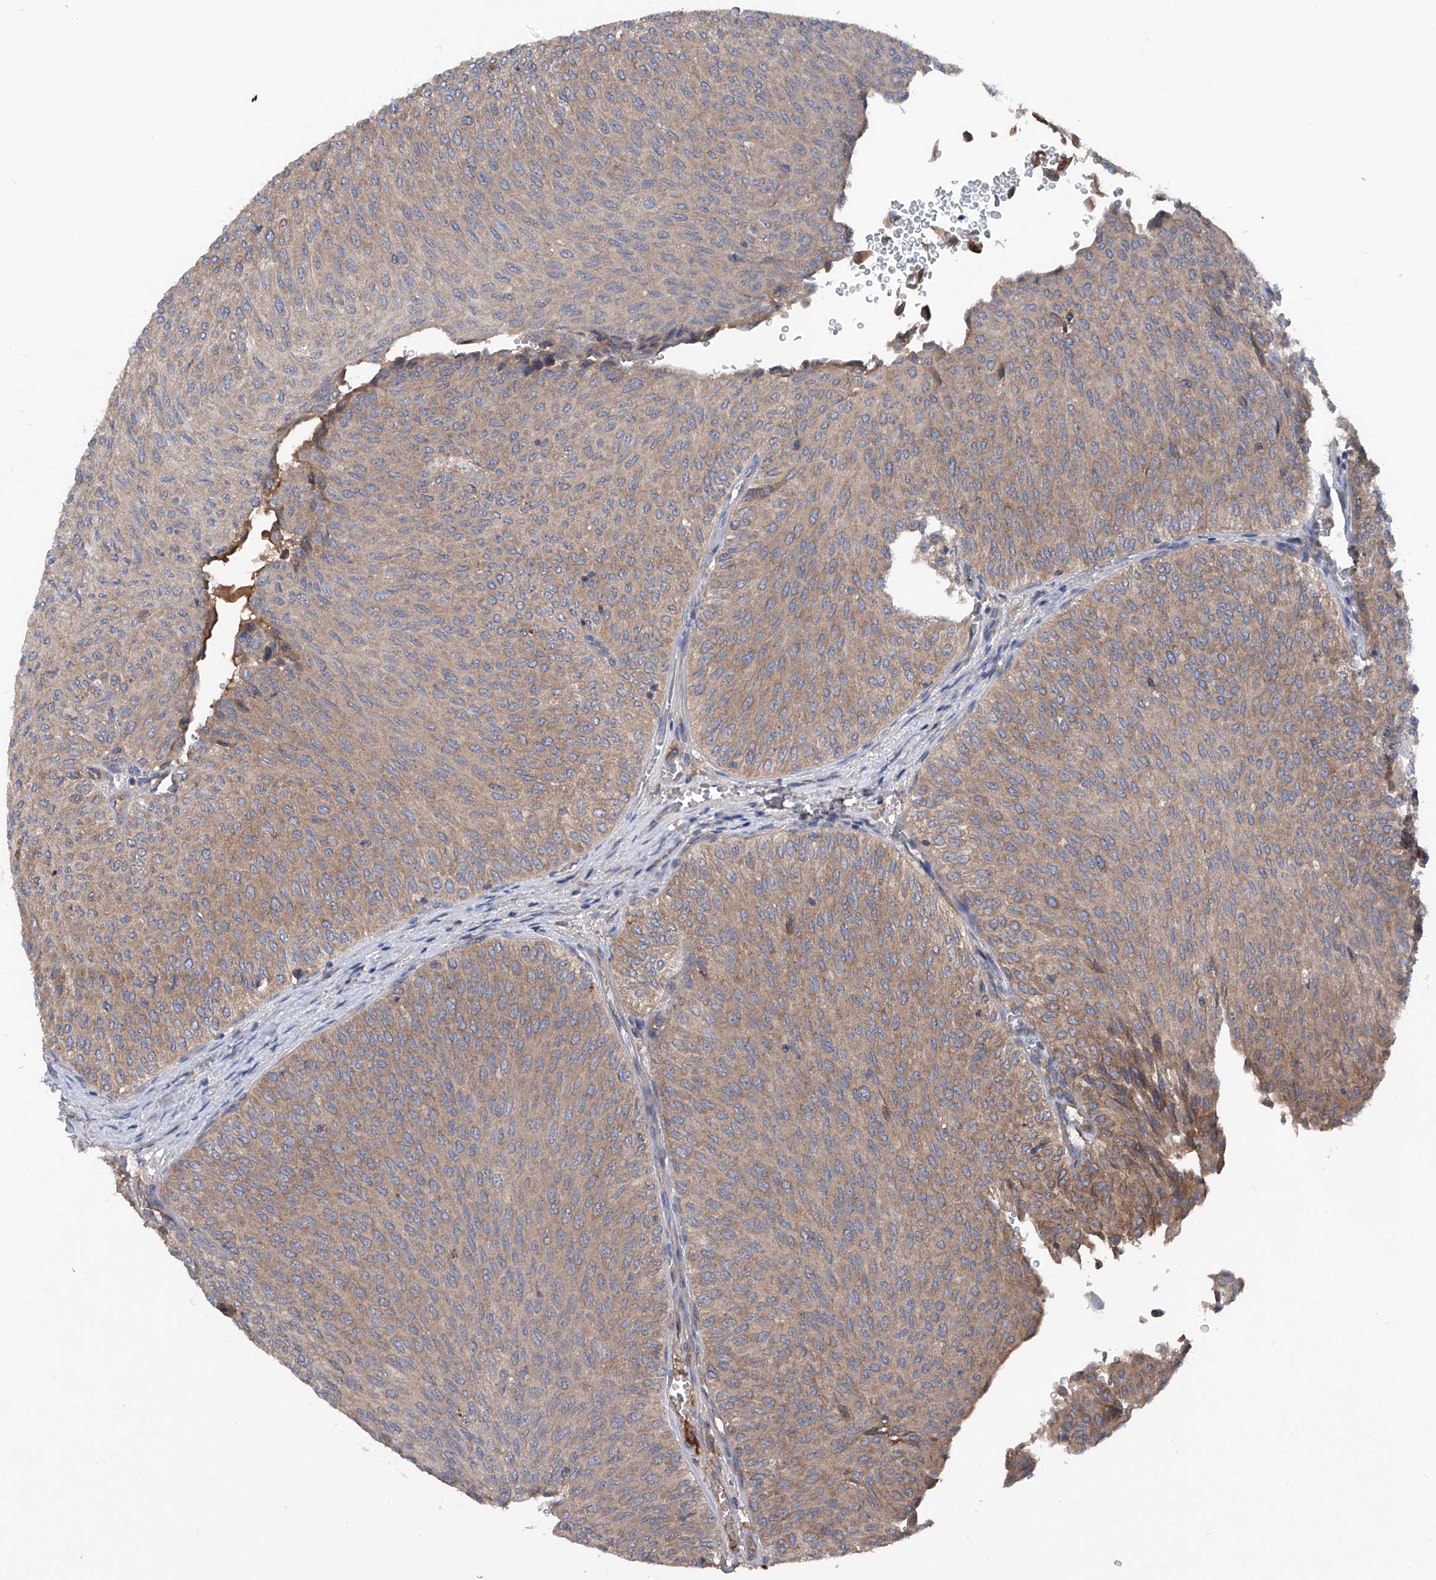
{"staining": {"intensity": "moderate", "quantity": ">75%", "location": "cytoplasmic/membranous"}, "tissue": "urothelial cancer", "cell_type": "Tumor cells", "image_type": "cancer", "snomed": [{"axis": "morphology", "description": "Urothelial carcinoma, Low grade"}, {"axis": "topography", "description": "Urinary bladder"}], "caption": "Immunohistochemistry (IHC) staining of low-grade urothelial carcinoma, which reveals medium levels of moderate cytoplasmic/membranous positivity in about >75% of tumor cells indicating moderate cytoplasmic/membranous protein positivity. The staining was performed using DAB (3,3'-diaminobenzidine) (brown) for protein detection and nuclei were counterstained in hematoxylin (blue).", "gene": "ASCC3", "patient": {"sex": "male", "age": 78}}